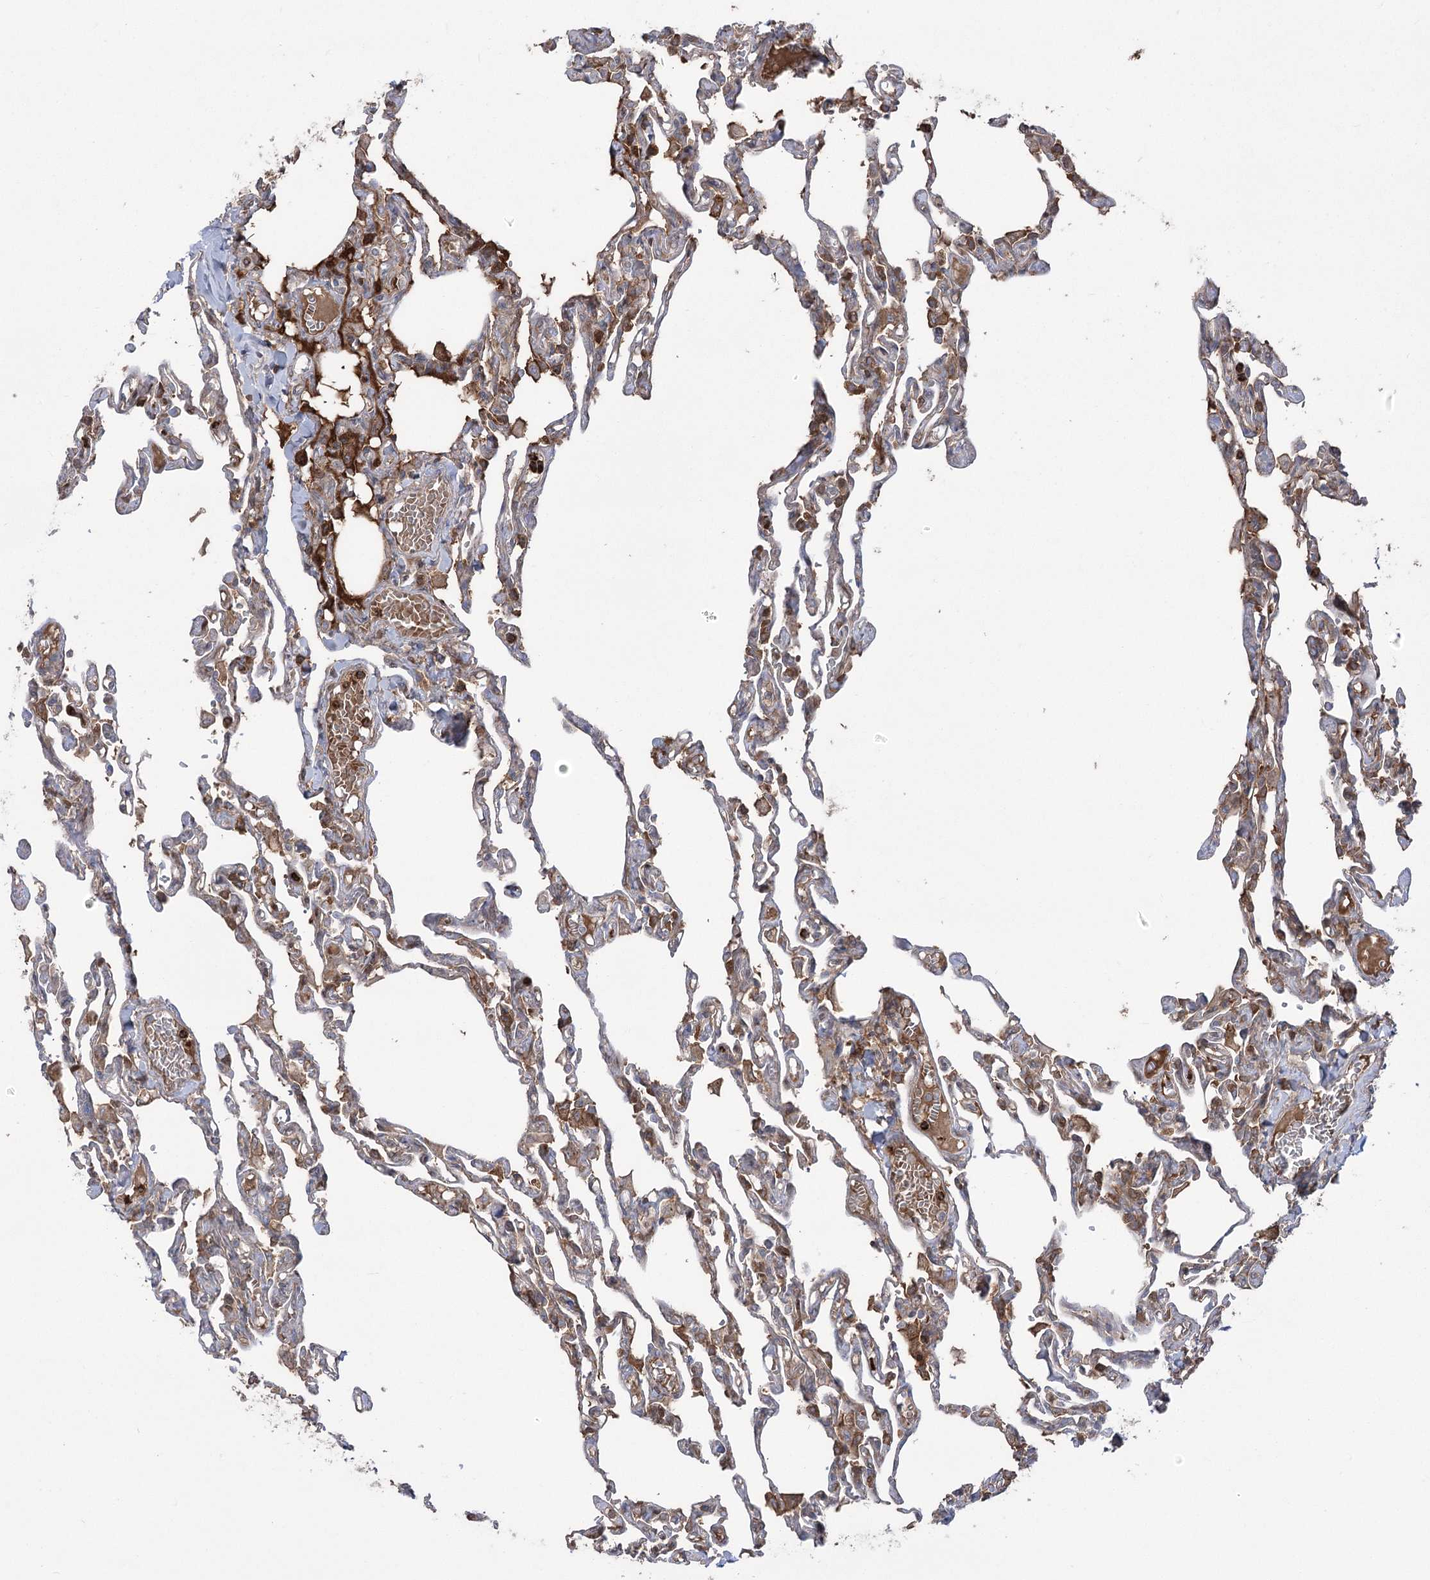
{"staining": {"intensity": "moderate", "quantity": "25%-75%", "location": "cytoplasmic/membranous"}, "tissue": "lung", "cell_type": "Alveolar cells", "image_type": "normal", "snomed": [{"axis": "morphology", "description": "Normal tissue, NOS"}, {"axis": "topography", "description": "Lung"}], "caption": "Lung stained with IHC displays moderate cytoplasmic/membranous positivity in approximately 25%-75% of alveolar cells.", "gene": "PLEKHA5", "patient": {"sex": "male", "age": 21}}